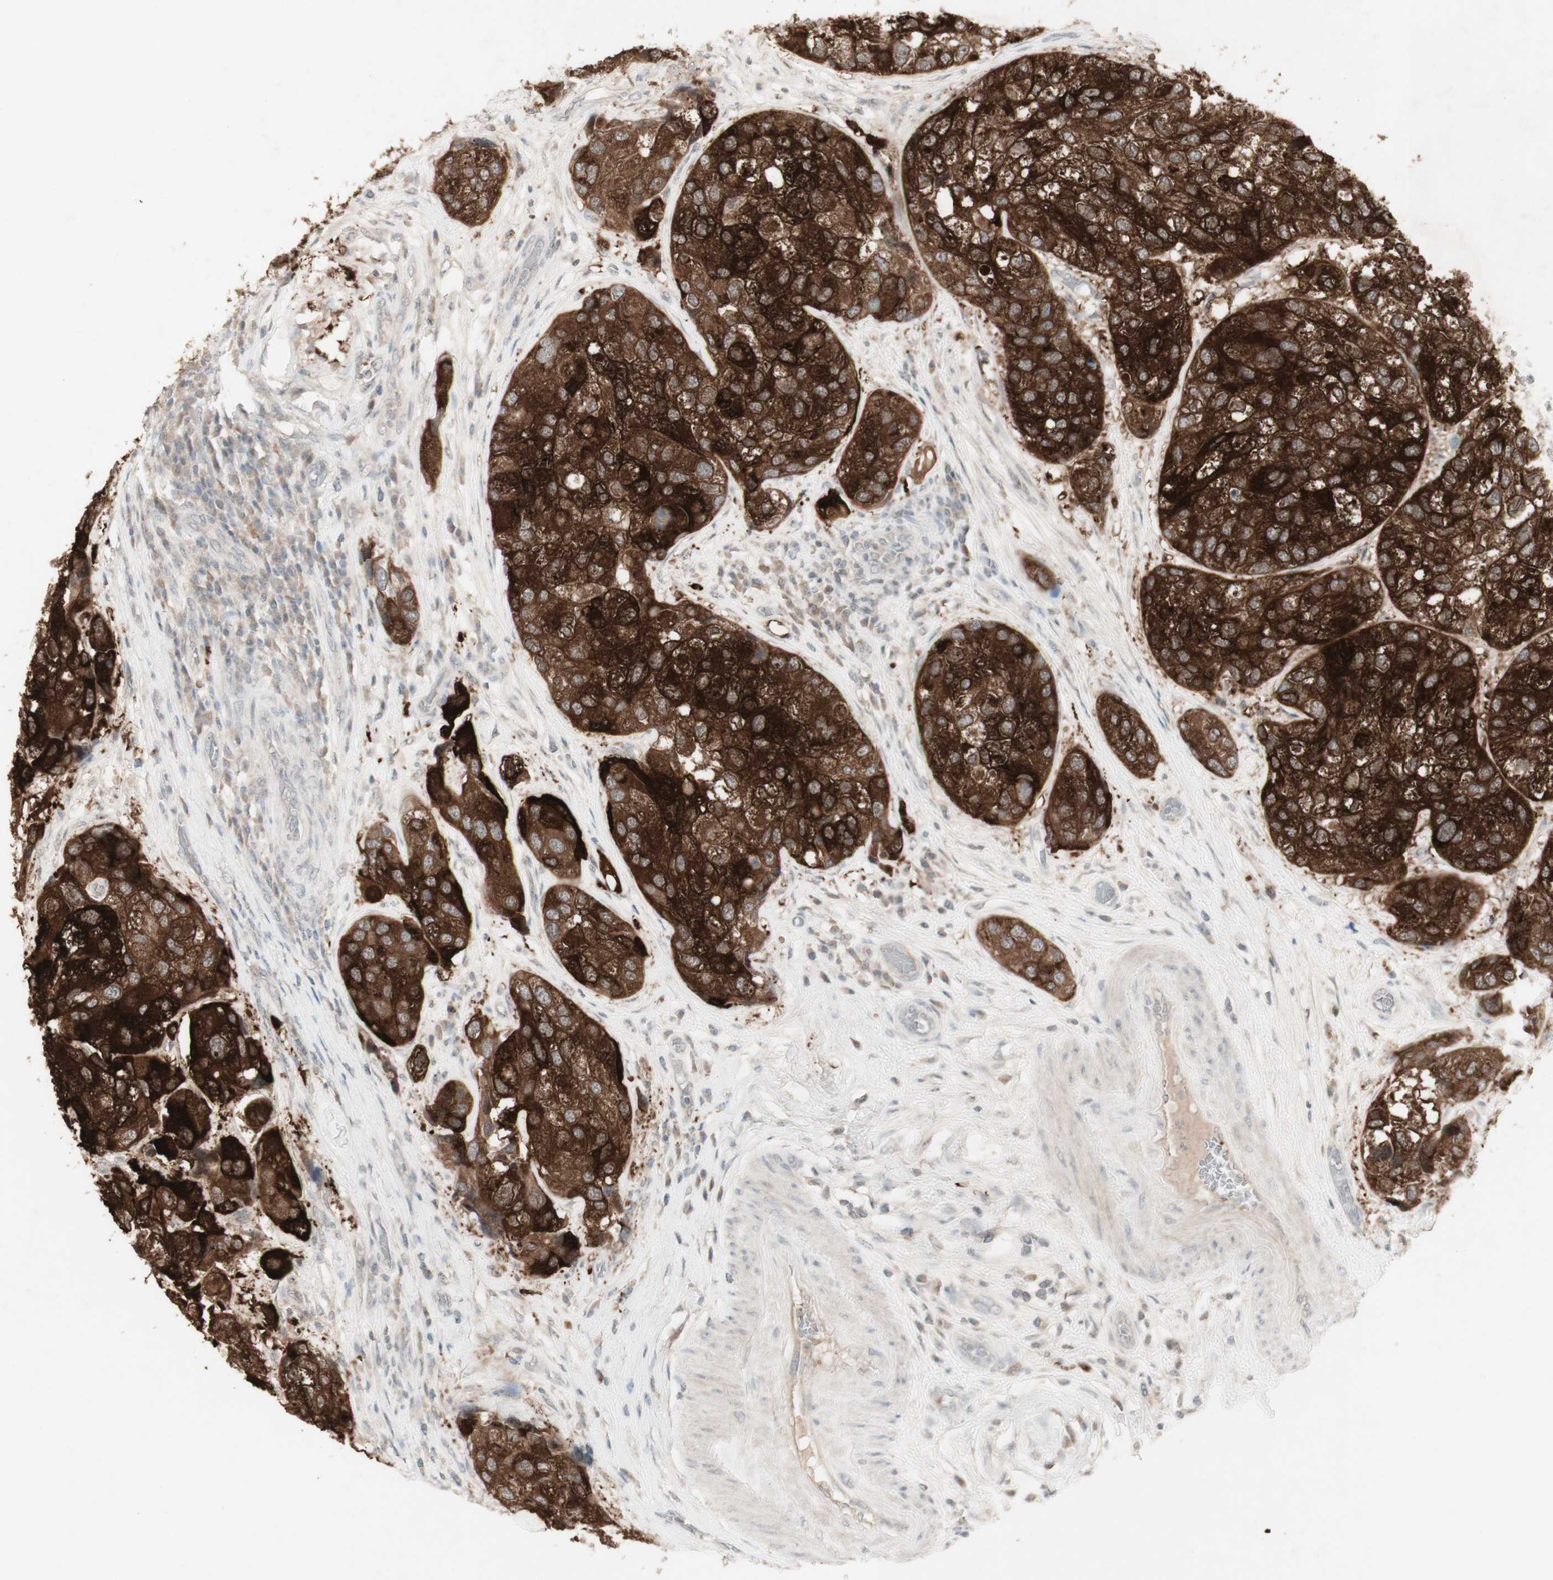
{"staining": {"intensity": "strong", "quantity": ">75%", "location": "cytoplasmic/membranous"}, "tissue": "urothelial cancer", "cell_type": "Tumor cells", "image_type": "cancer", "snomed": [{"axis": "morphology", "description": "Urothelial carcinoma, High grade"}, {"axis": "topography", "description": "Urinary bladder"}], "caption": "IHC (DAB (3,3'-diaminobenzidine)) staining of high-grade urothelial carcinoma reveals strong cytoplasmic/membranous protein positivity in approximately >75% of tumor cells. (DAB = brown stain, brightfield microscopy at high magnification).", "gene": "C1orf116", "patient": {"sex": "female", "age": 64}}